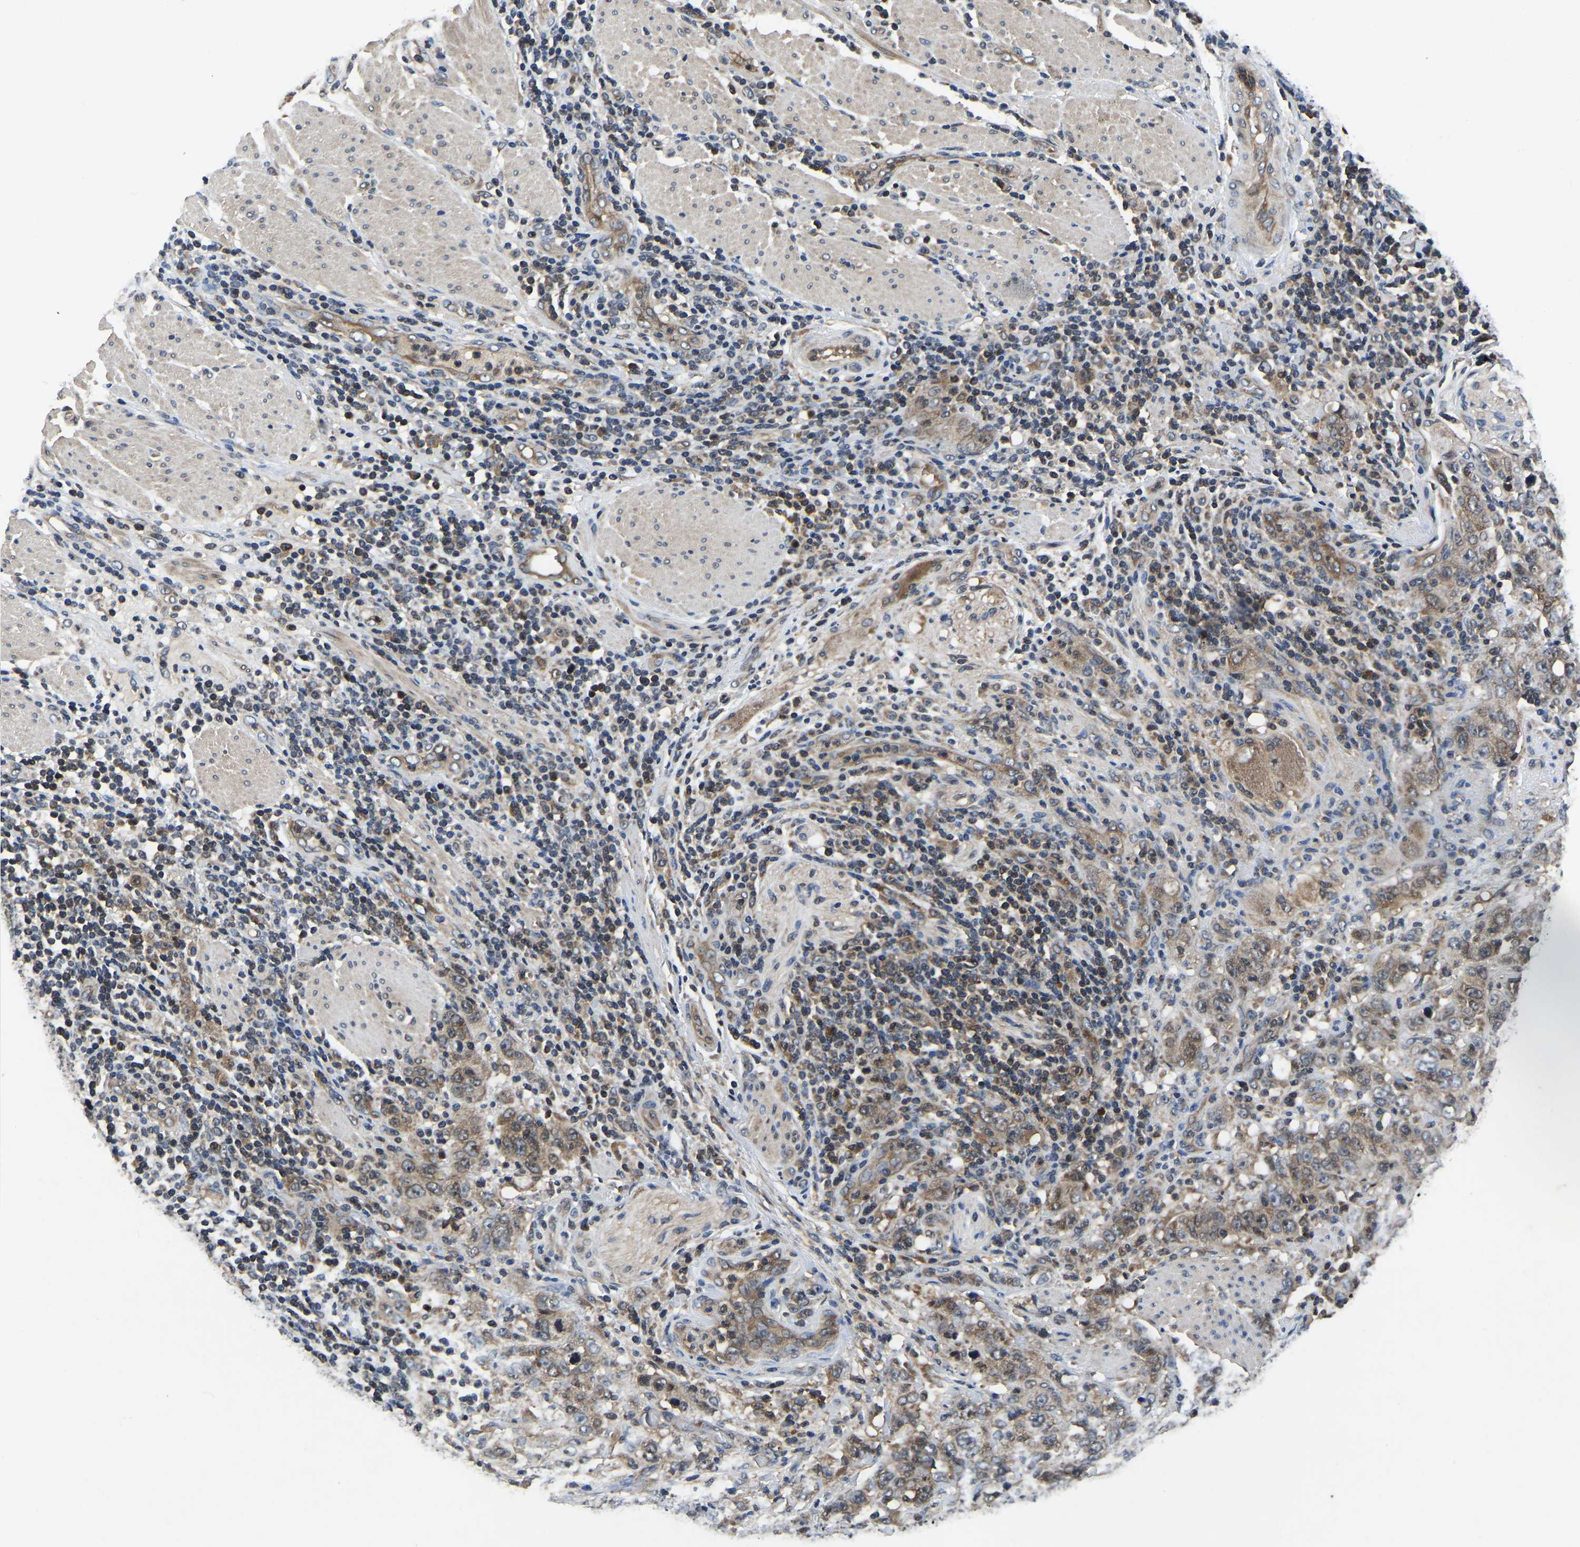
{"staining": {"intensity": "moderate", "quantity": ">75%", "location": "cytoplasmic/membranous"}, "tissue": "stomach cancer", "cell_type": "Tumor cells", "image_type": "cancer", "snomed": [{"axis": "morphology", "description": "Adenocarcinoma, NOS"}, {"axis": "topography", "description": "Stomach"}], "caption": "Protein staining shows moderate cytoplasmic/membranous positivity in about >75% of tumor cells in stomach cancer (adenocarcinoma).", "gene": "FGD5", "patient": {"sex": "male", "age": 48}}